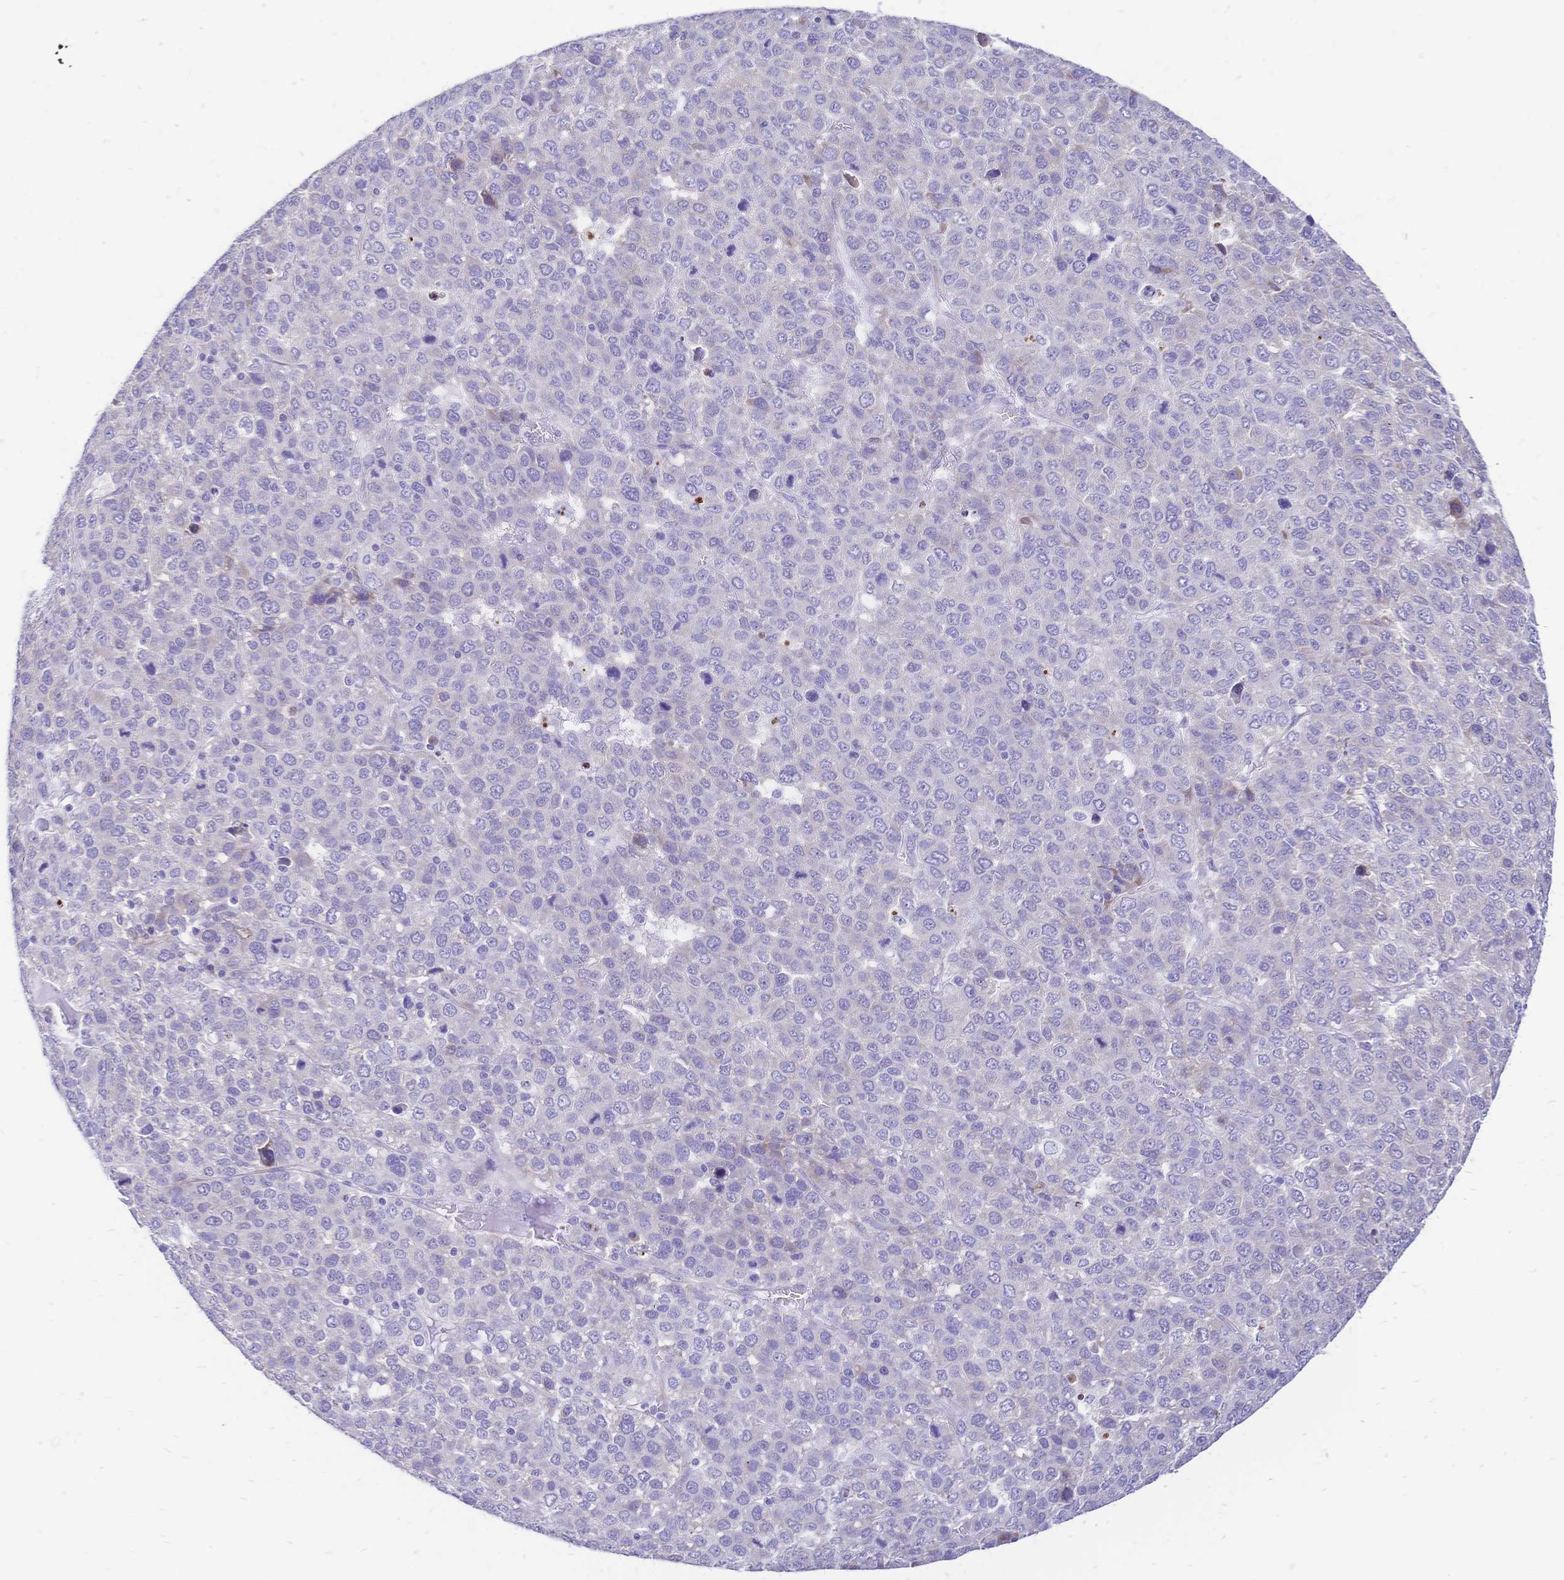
{"staining": {"intensity": "negative", "quantity": "none", "location": "none"}, "tissue": "liver cancer", "cell_type": "Tumor cells", "image_type": "cancer", "snomed": [{"axis": "morphology", "description": "Carcinoma, Hepatocellular, NOS"}, {"axis": "topography", "description": "Liver"}], "caption": "There is no significant positivity in tumor cells of hepatocellular carcinoma (liver). Brightfield microscopy of immunohistochemistry (IHC) stained with DAB (brown) and hematoxylin (blue), captured at high magnification.", "gene": "GRB7", "patient": {"sex": "male", "age": 69}}